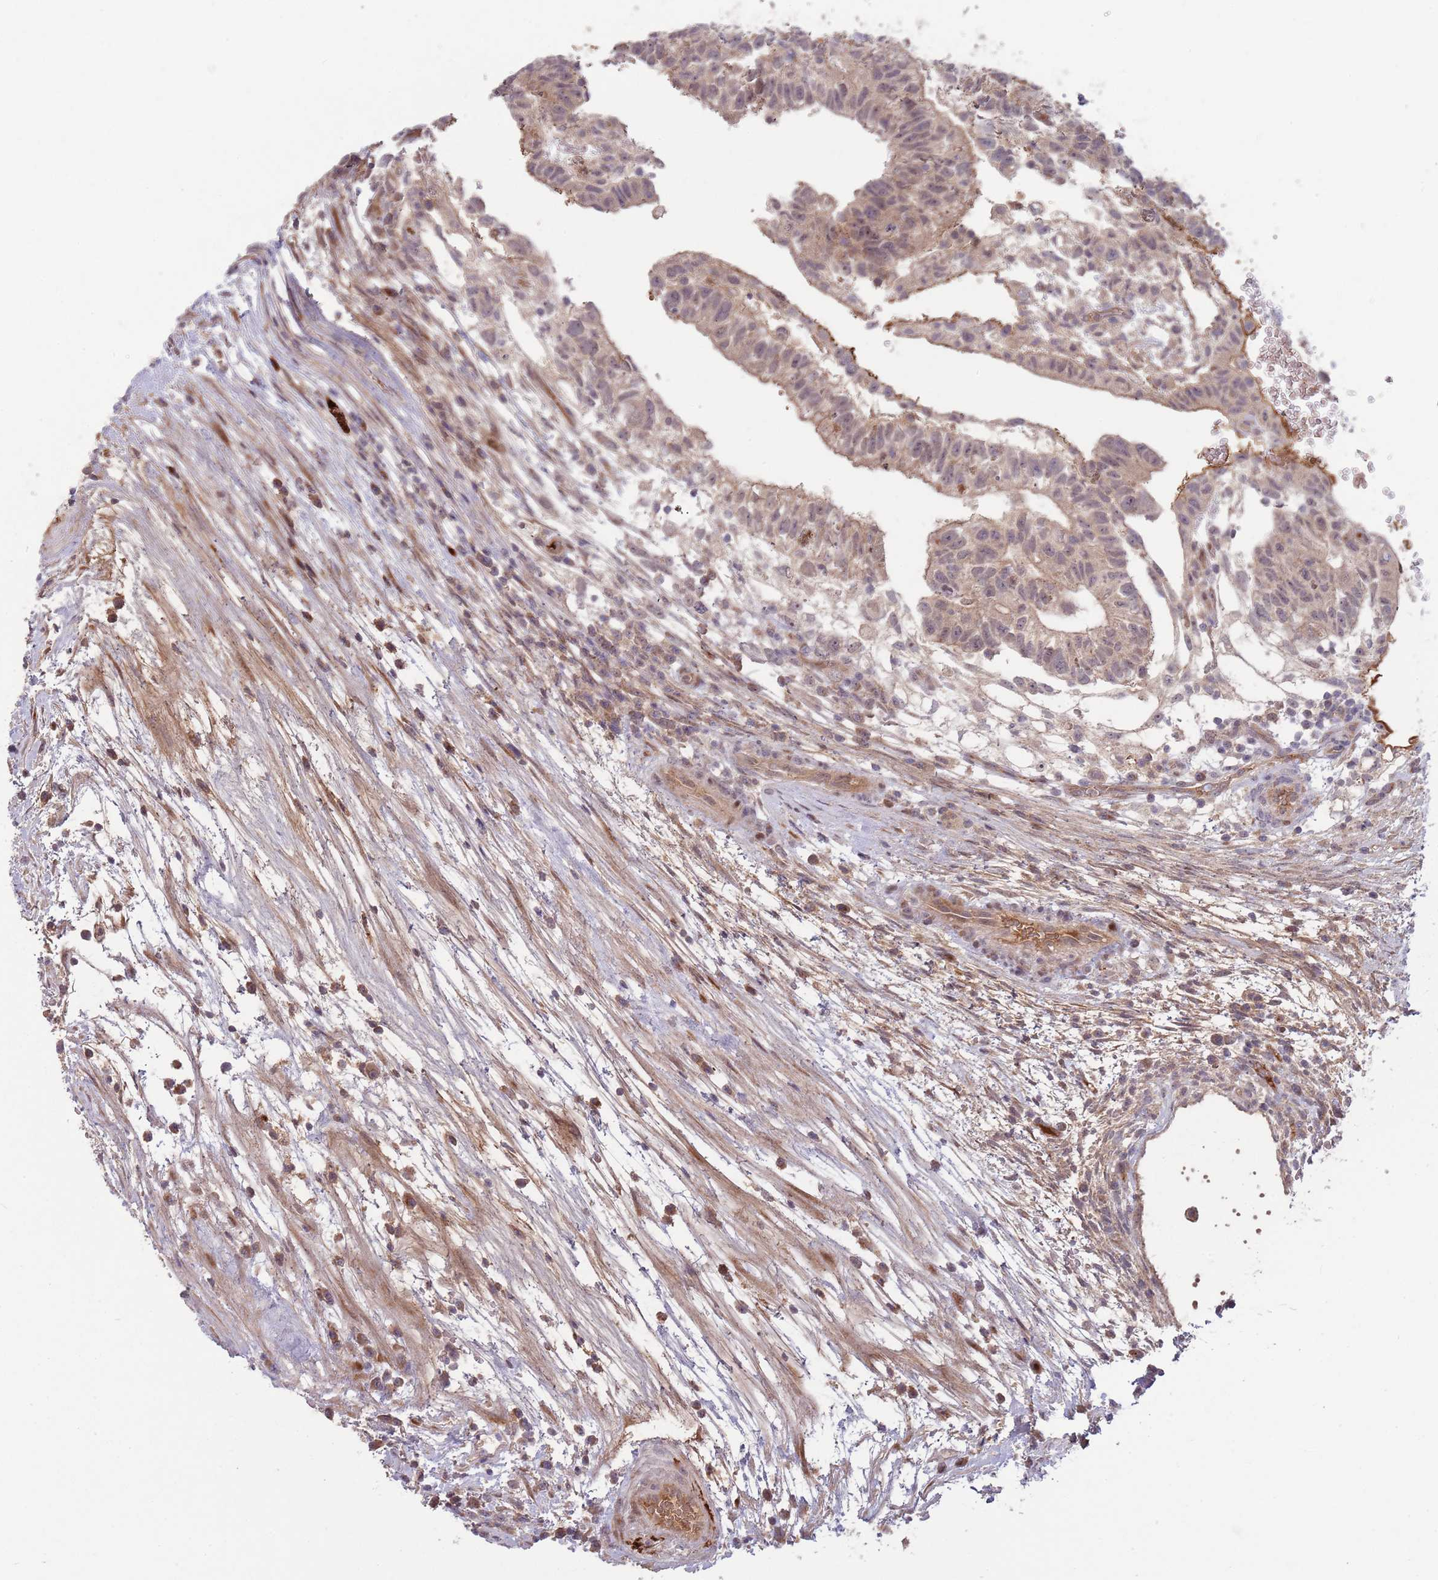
{"staining": {"intensity": "moderate", "quantity": ">75%", "location": "cytoplasmic/membranous,nuclear"}, "tissue": "testis cancer", "cell_type": "Tumor cells", "image_type": "cancer", "snomed": [{"axis": "morphology", "description": "Normal tissue, NOS"}, {"axis": "morphology", "description": "Carcinoma, Embryonal, NOS"}, {"axis": "topography", "description": "Testis"}], "caption": "Protein positivity by immunohistochemistry (IHC) shows moderate cytoplasmic/membranous and nuclear expression in approximately >75% of tumor cells in testis embryonal carcinoma.", "gene": "NT5DC4", "patient": {"sex": "male", "age": 32}}